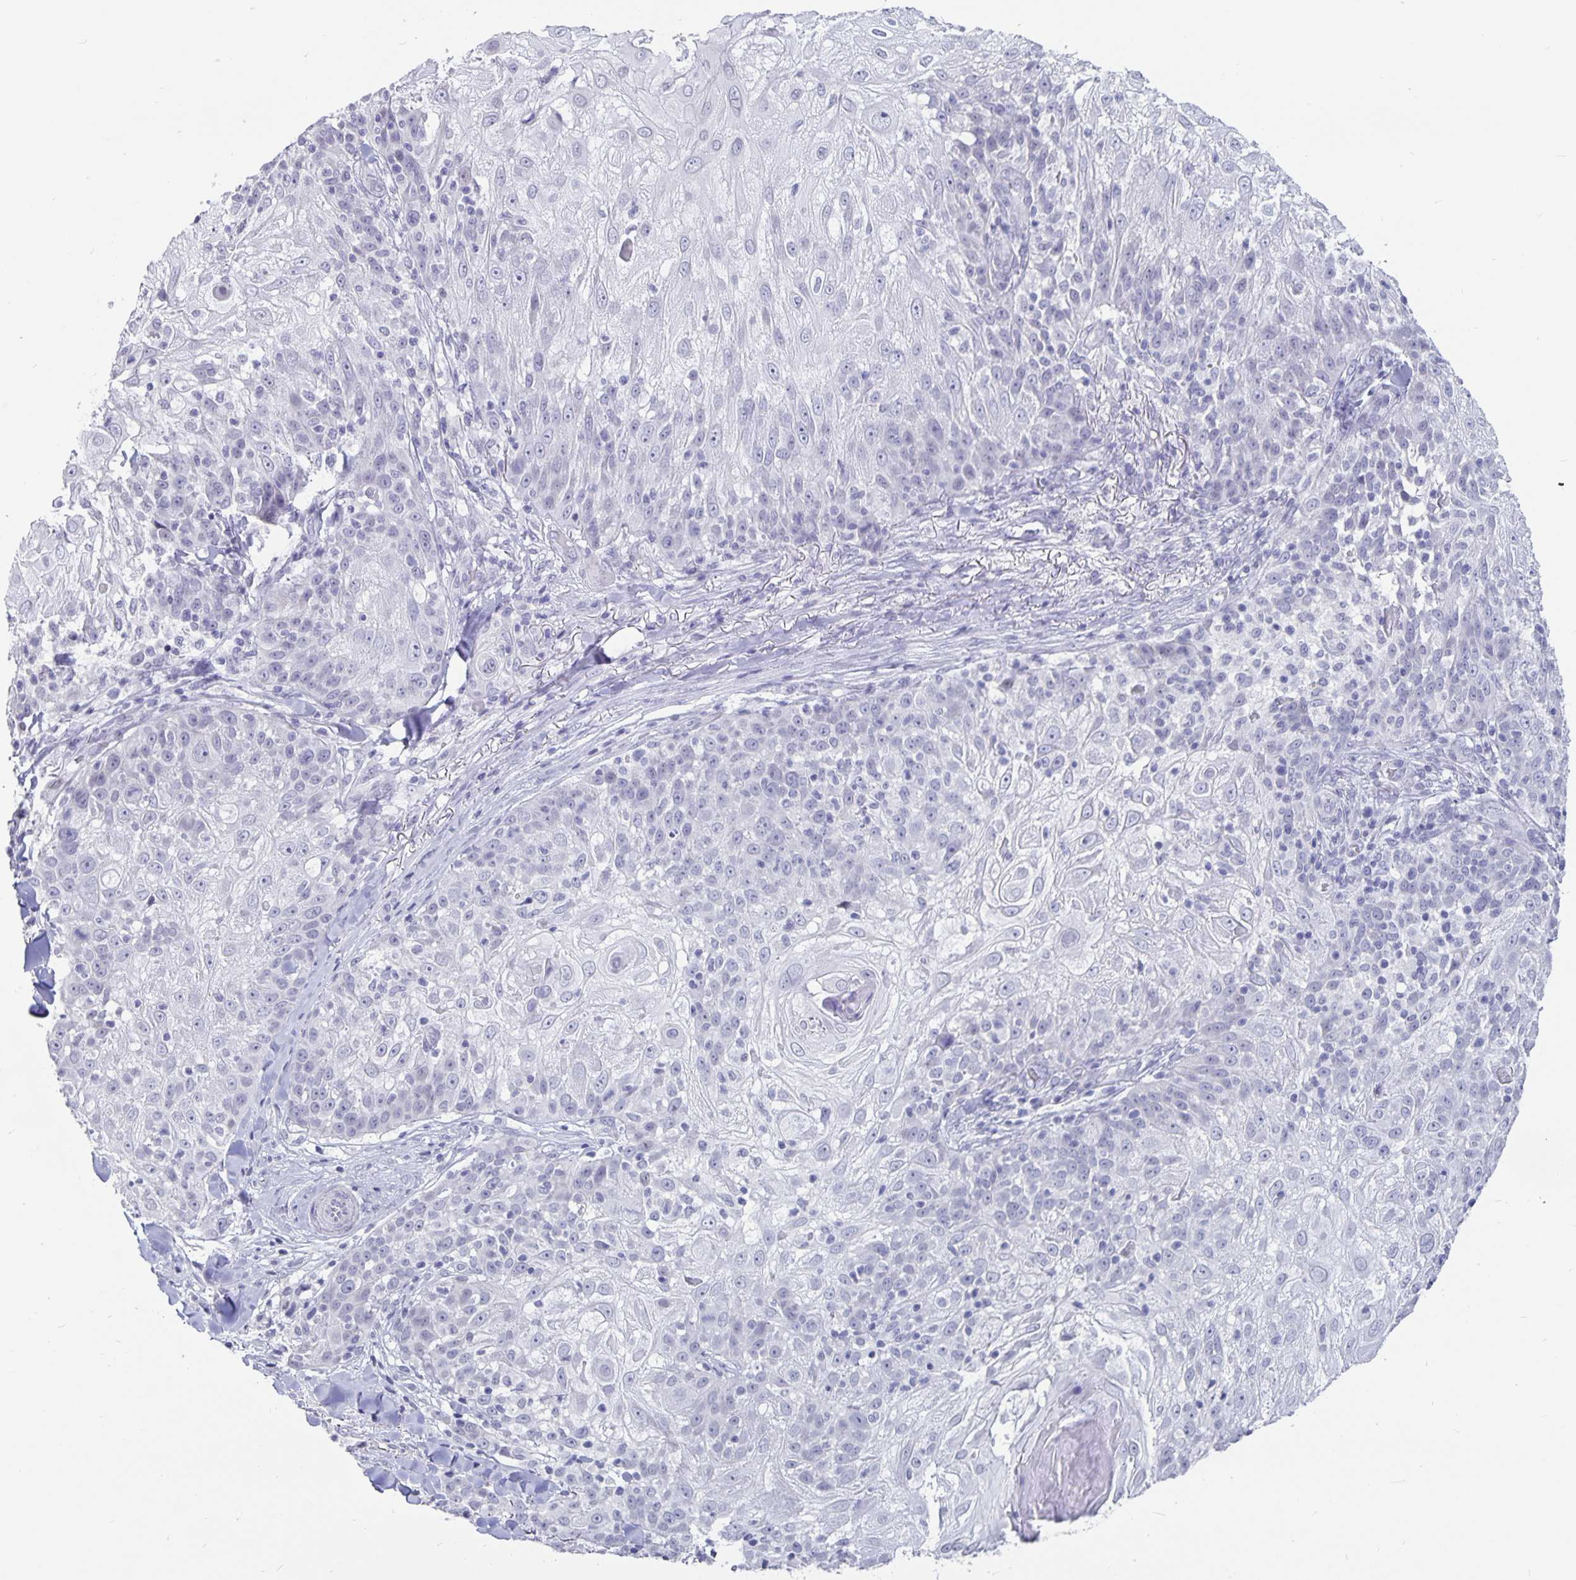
{"staining": {"intensity": "negative", "quantity": "none", "location": "none"}, "tissue": "skin cancer", "cell_type": "Tumor cells", "image_type": "cancer", "snomed": [{"axis": "morphology", "description": "Normal tissue, NOS"}, {"axis": "morphology", "description": "Squamous cell carcinoma, NOS"}, {"axis": "topography", "description": "Skin"}], "caption": "There is no significant expression in tumor cells of skin cancer (squamous cell carcinoma).", "gene": "OLIG2", "patient": {"sex": "female", "age": 83}}